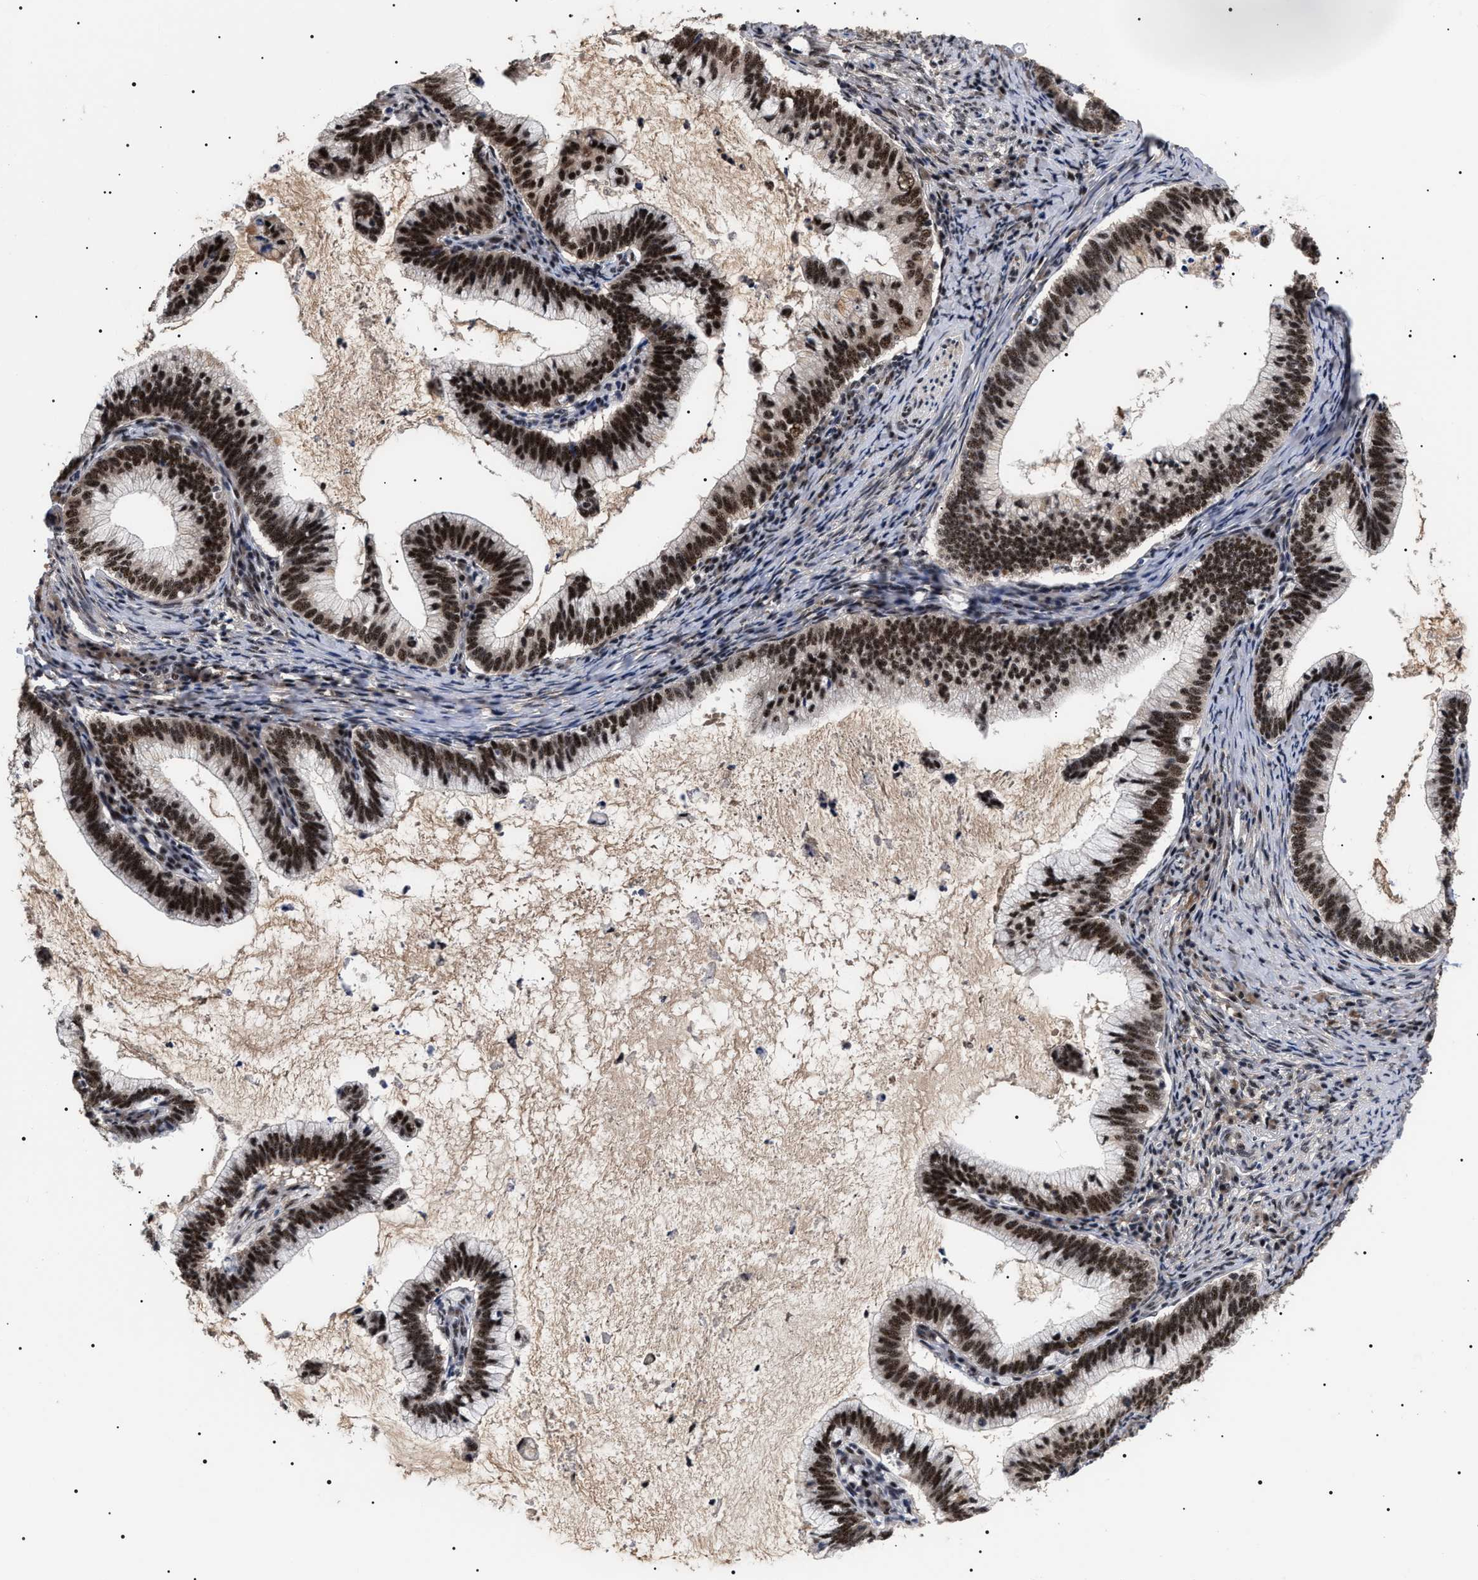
{"staining": {"intensity": "strong", "quantity": ">75%", "location": "nuclear"}, "tissue": "cervical cancer", "cell_type": "Tumor cells", "image_type": "cancer", "snomed": [{"axis": "morphology", "description": "Adenocarcinoma, NOS"}, {"axis": "topography", "description": "Cervix"}], "caption": "The micrograph demonstrates immunohistochemical staining of cervical cancer (adenocarcinoma). There is strong nuclear expression is seen in approximately >75% of tumor cells.", "gene": "CAAP1", "patient": {"sex": "female", "age": 36}}